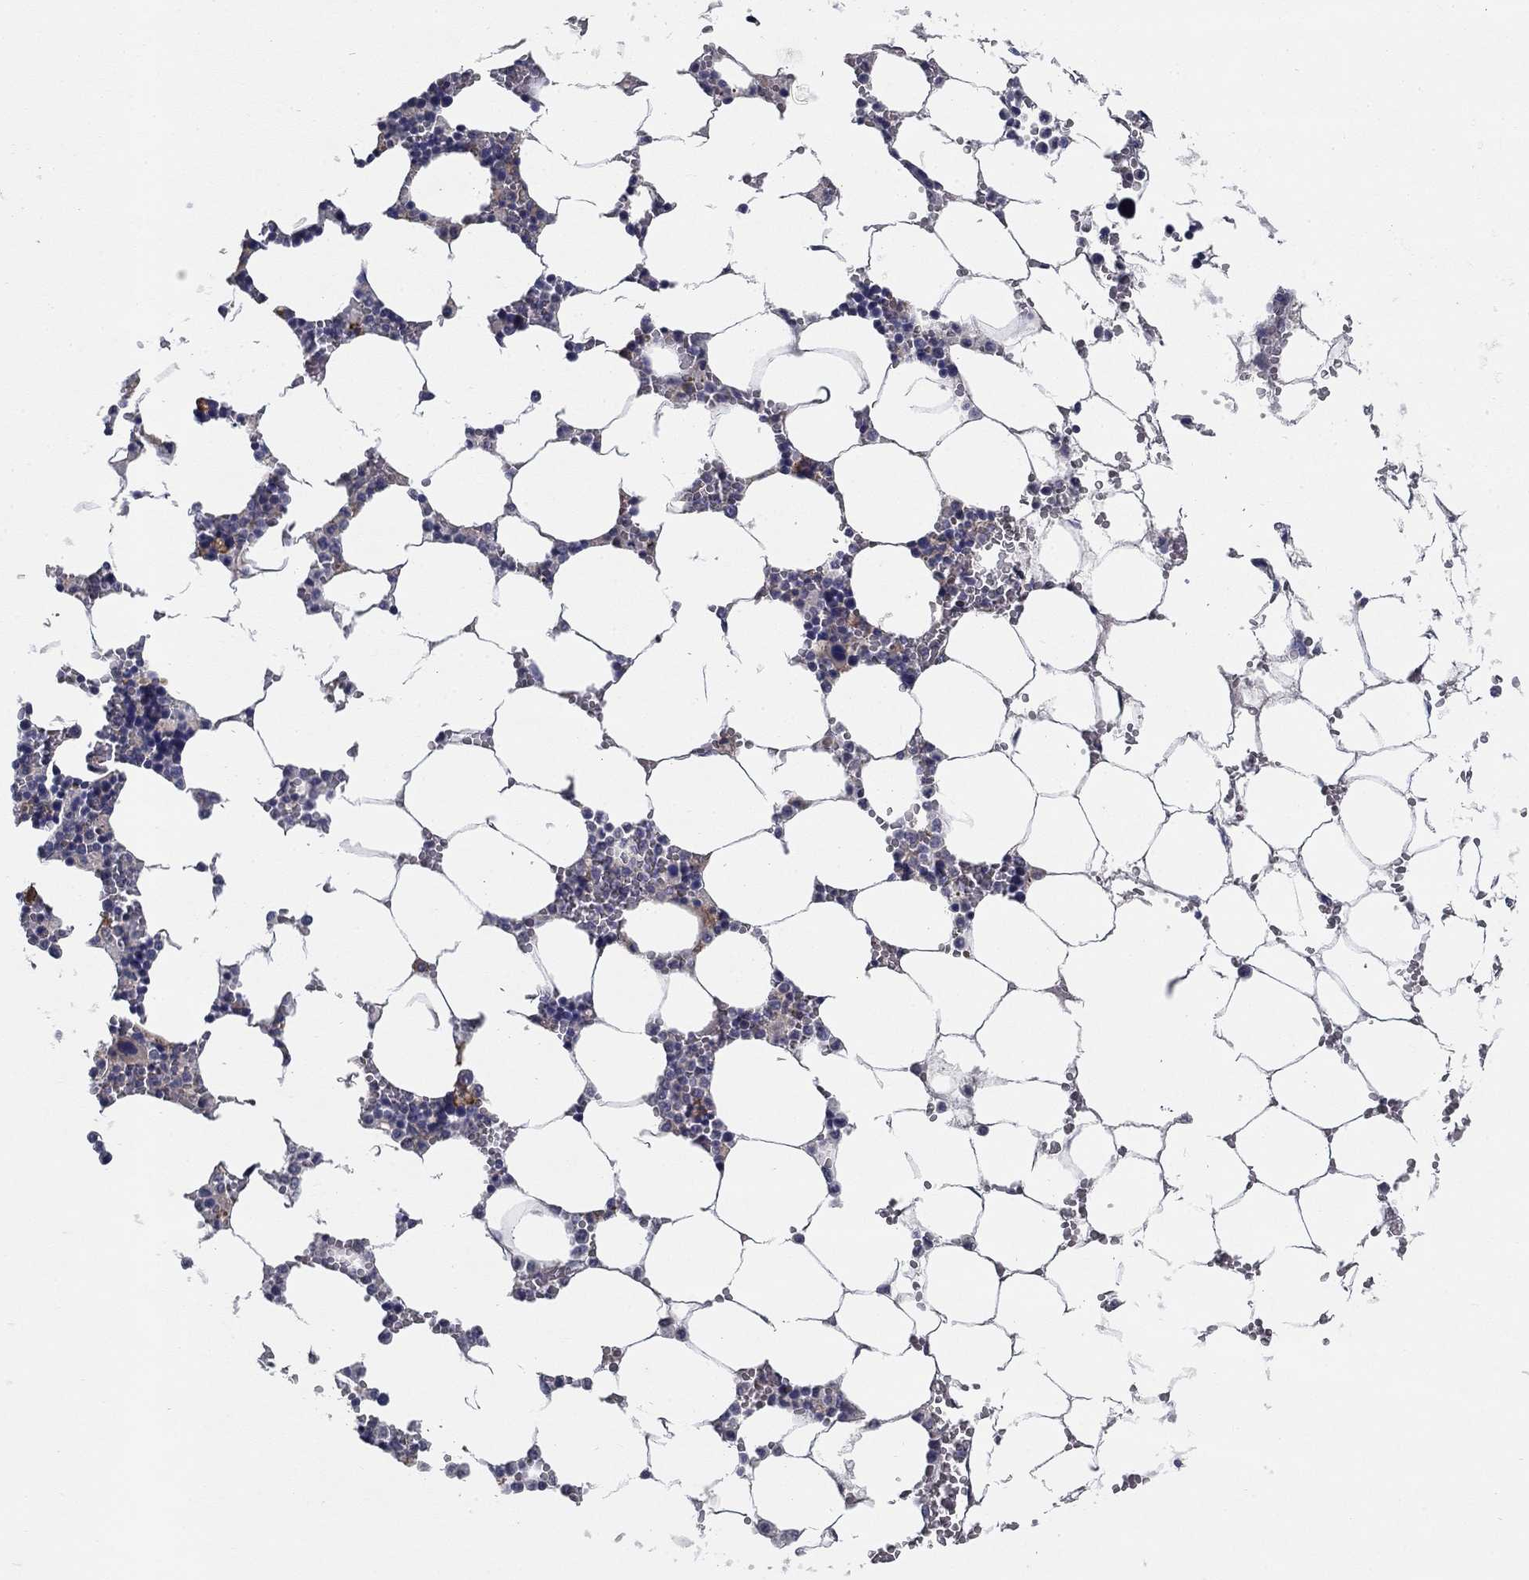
{"staining": {"intensity": "negative", "quantity": "none", "location": "none"}, "tissue": "bone marrow", "cell_type": "Hematopoietic cells", "image_type": "normal", "snomed": [{"axis": "morphology", "description": "Normal tissue, NOS"}, {"axis": "topography", "description": "Bone marrow"}], "caption": "IHC histopathology image of normal human bone marrow stained for a protein (brown), which displays no staining in hematopoietic cells. Nuclei are stained in blue.", "gene": "CD274", "patient": {"sex": "female", "age": 64}}